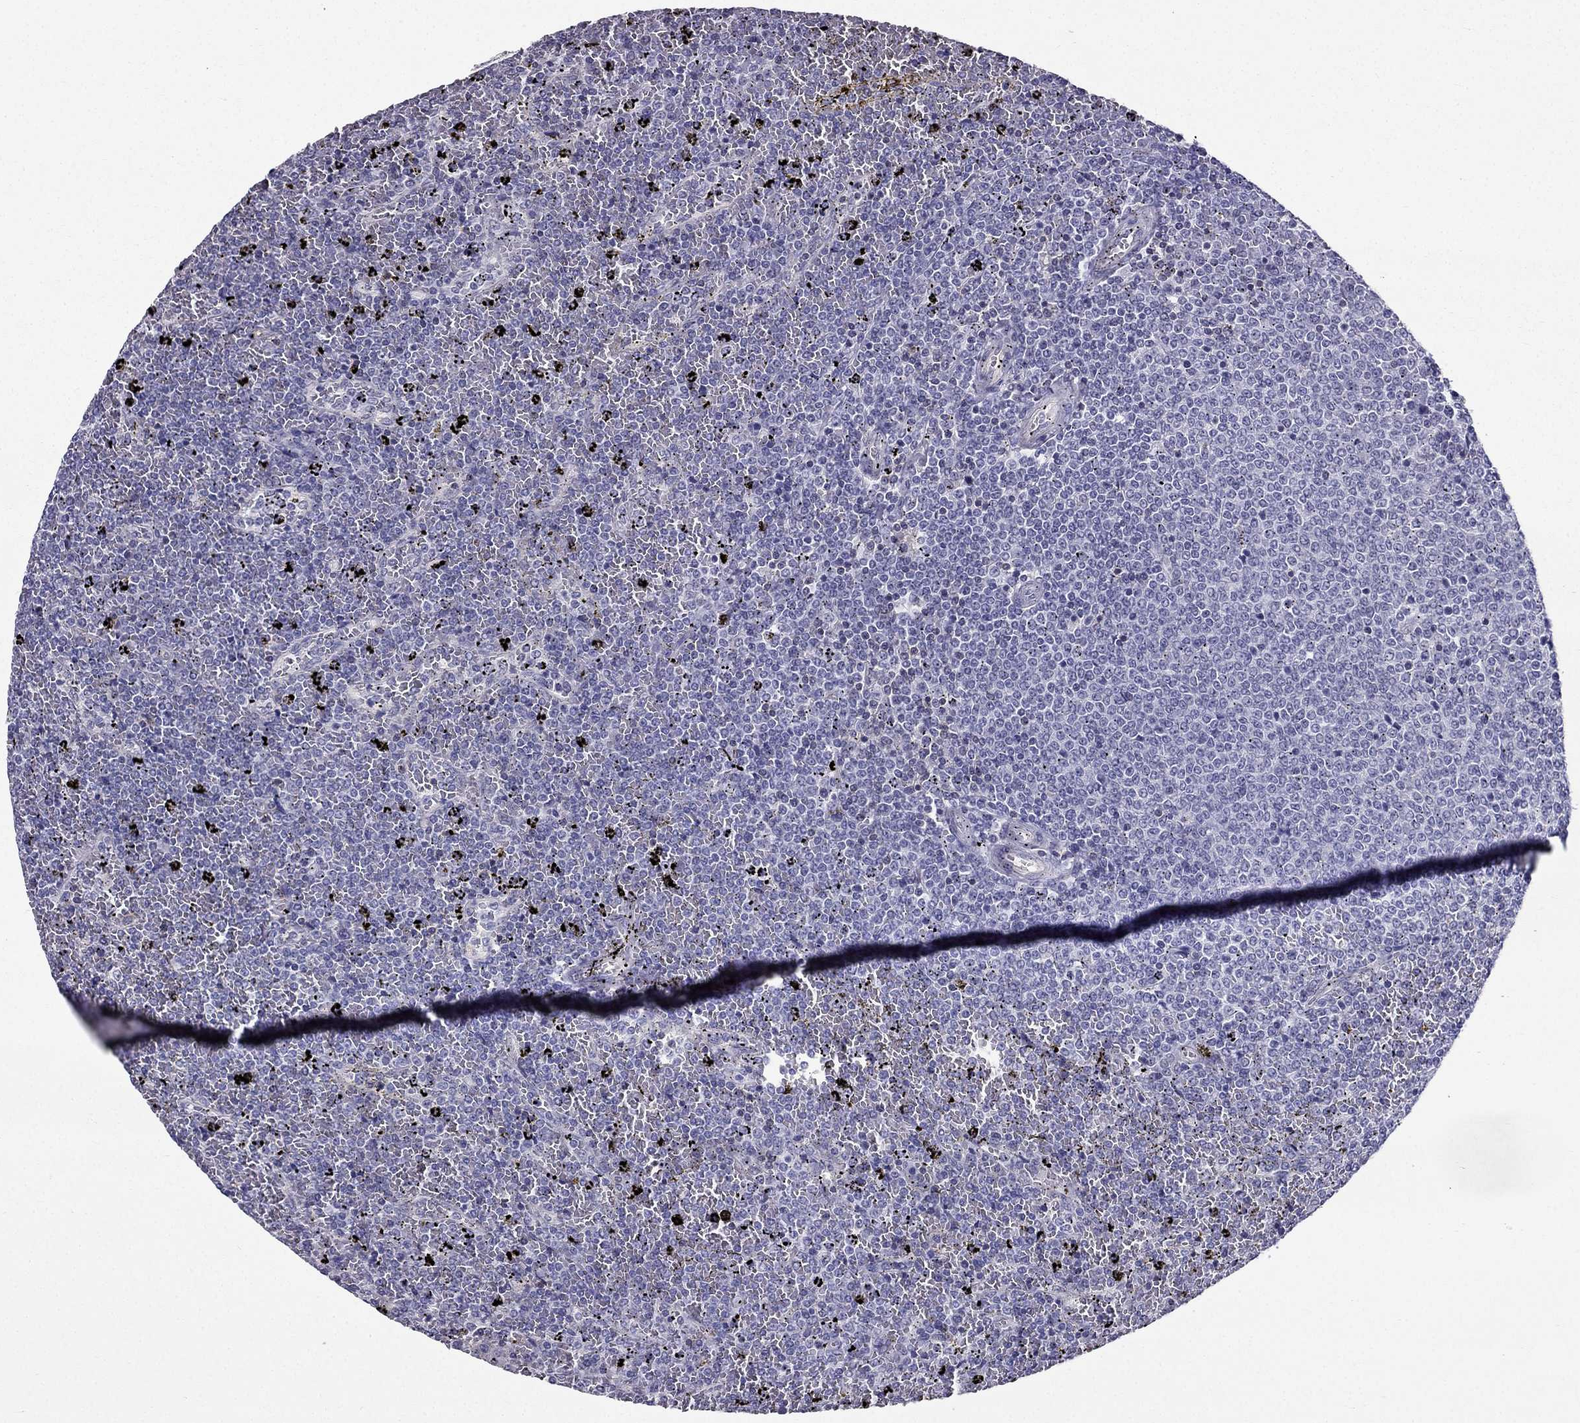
{"staining": {"intensity": "negative", "quantity": "none", "location": "none"}, "tissue": "lymphoma", "cell_type": "Tumor cells", "image_type": "cancer", "snomed": [{"axis": "morphology", "description": "Malignant lymphoma, non-Hodgkin's type, Low grade"}, {"axis": "topography", "description": "Spleen"}], "caption": "Lymphoma was stained to show a protein in brown. There is no significant positivity in tumor cells. Nuclei are stained in blue.", "gene": "AAK1", "patient": {"sex": "female", "age": 77}}